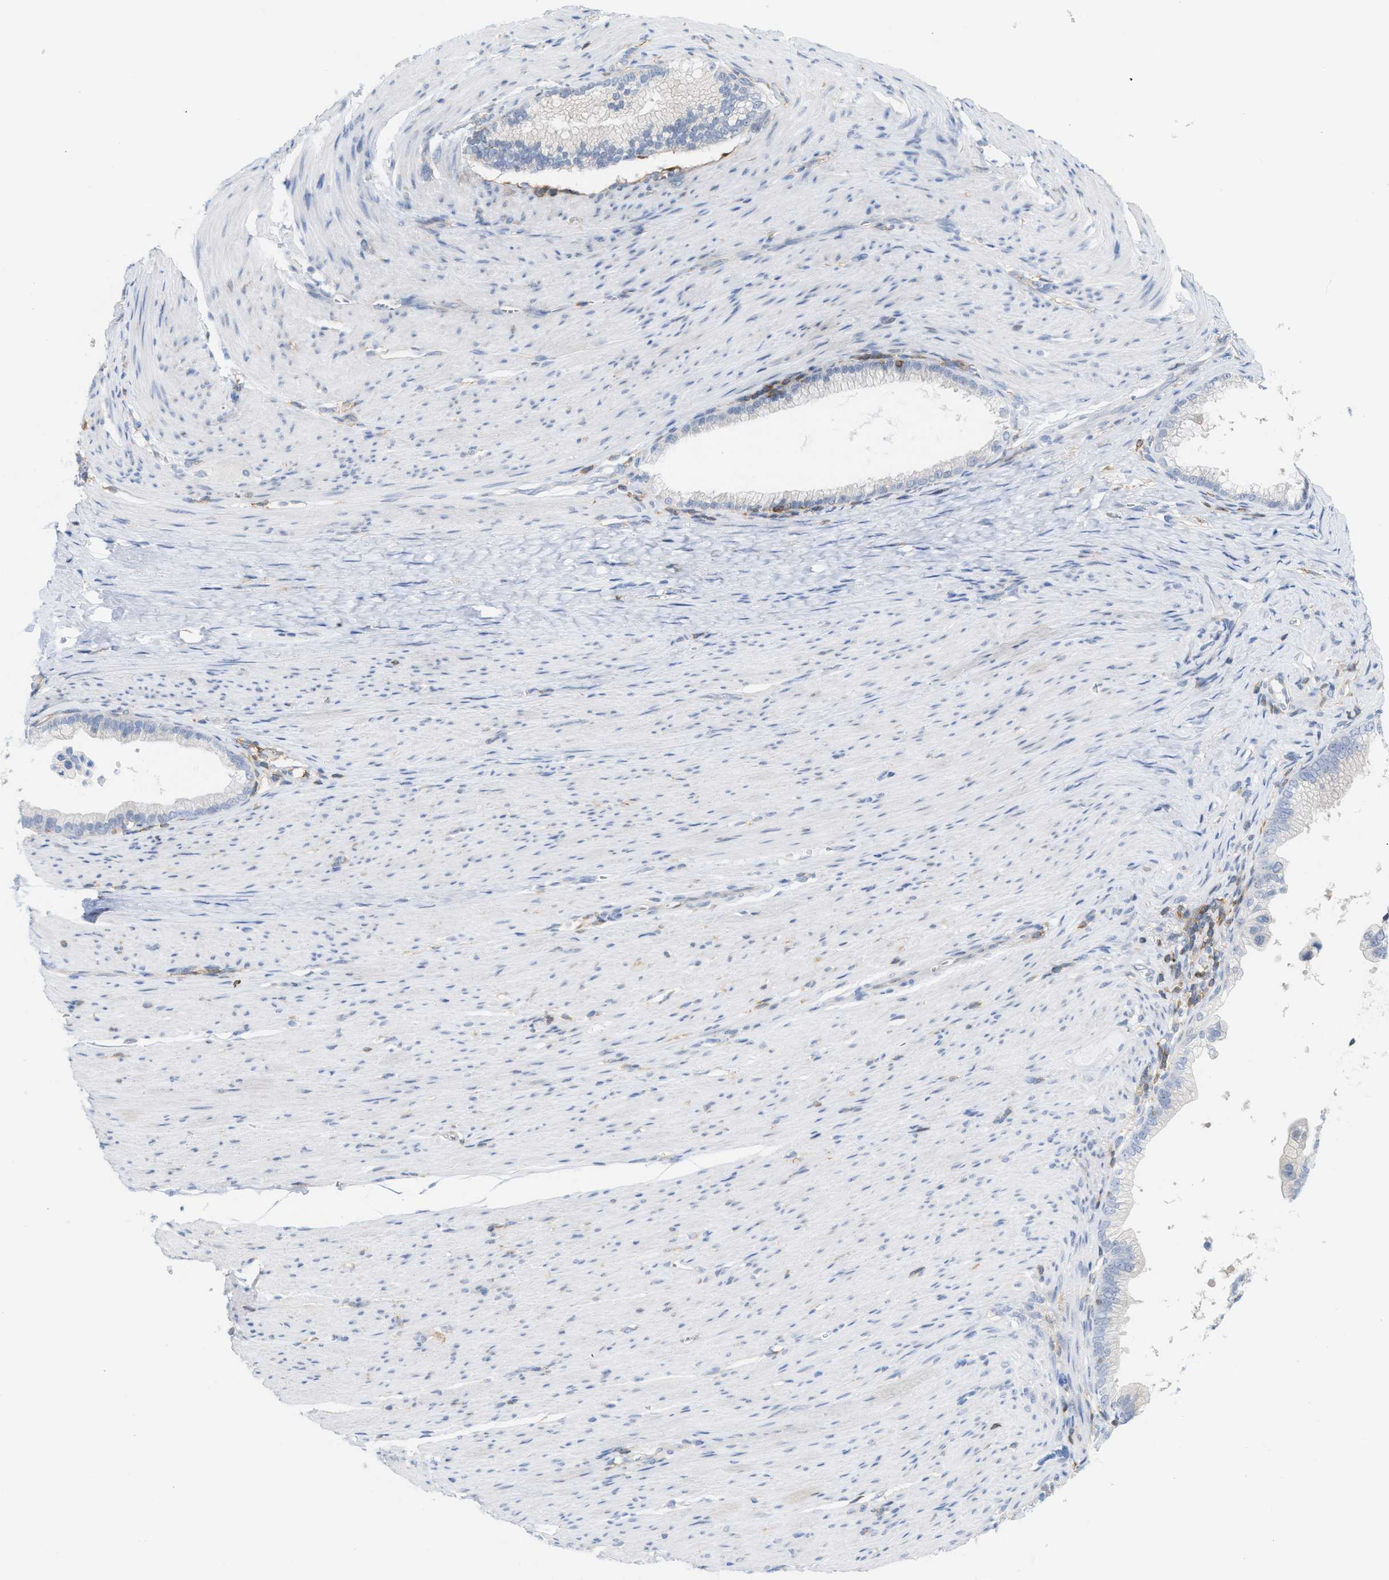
{"staining": {"intensity": "negative", "quantity": "none", "location": "none"}, "tissue": "pancreatic cancer", "cell_type": "Tumor cells", "image_type": "cancer", "snomed": [{"axis": "morphology", "description": "Adenocarcinoma, NOS"}, {"axis": "topography", "description": "Pancreas"}], "caption": "Immunohistochemical staining of pancreatic cancer (adenocarcinoma) demonstrates no significant expression in tumor cells.", "gene": "IL16", "patient": {"sex": "male", "age": 69}}